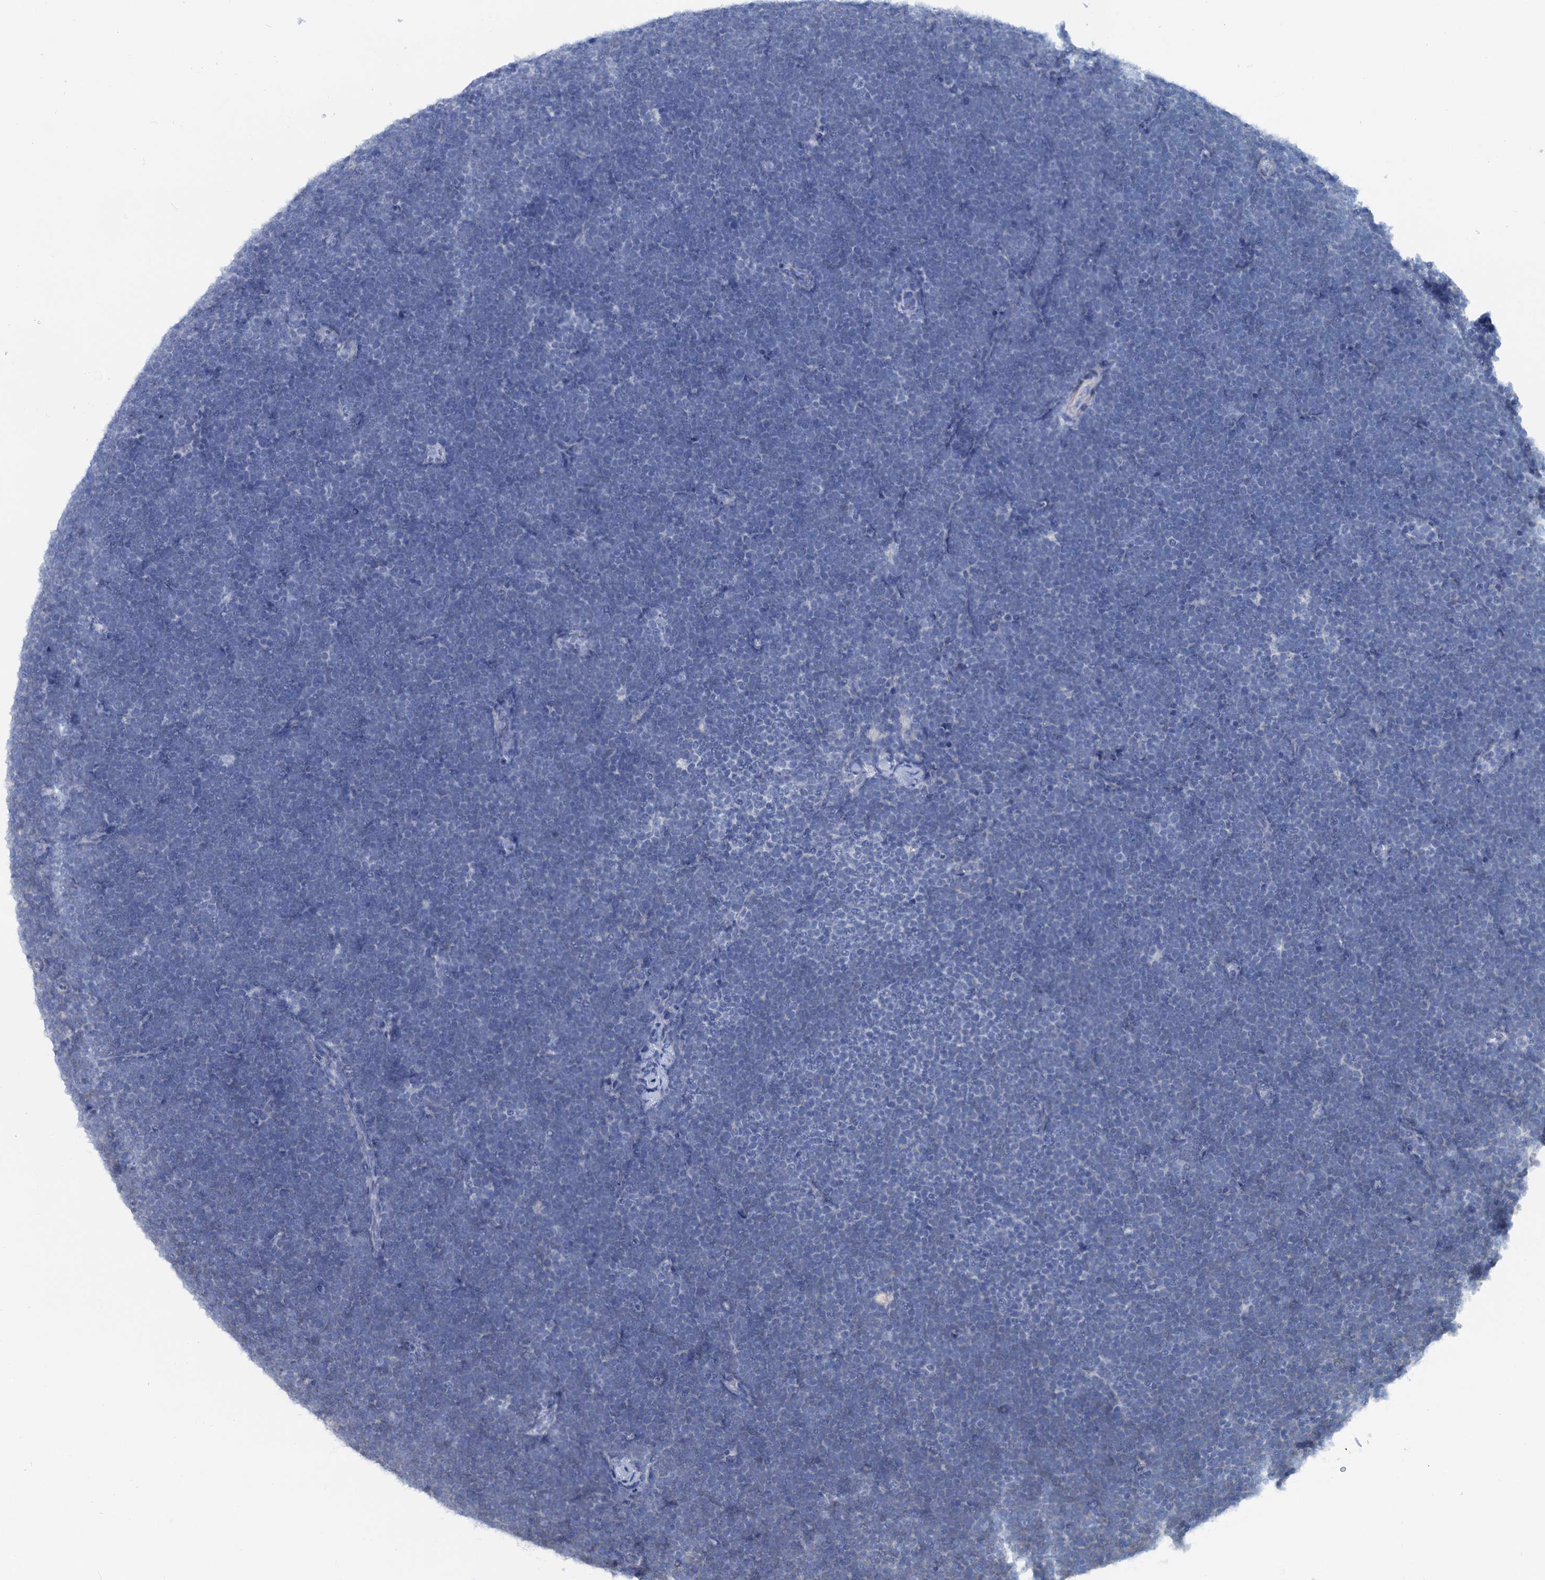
{"staining": {"intensity": "negative", "quantity": "none", "location": "none"}, "tissue": "lymphoma", "cell_type": "Tumor cells", "image_type": "cancer", "snomed": [{"axis": "morphology", "description": "Malignant lymphoma, non-Hodgkin's type, High grade"}, {"axis": "topography", "description": "Lymph node"}], "caption": "Tumor cells show no significant expression in lymphoma. (Stains: DAB immunohistochemistry with hematoxylin counter stain, Microscopy: brightfield microscopy at high magnification).", "gene": "SLC1A3", "patient": {"sex": "male", "age": 13}}